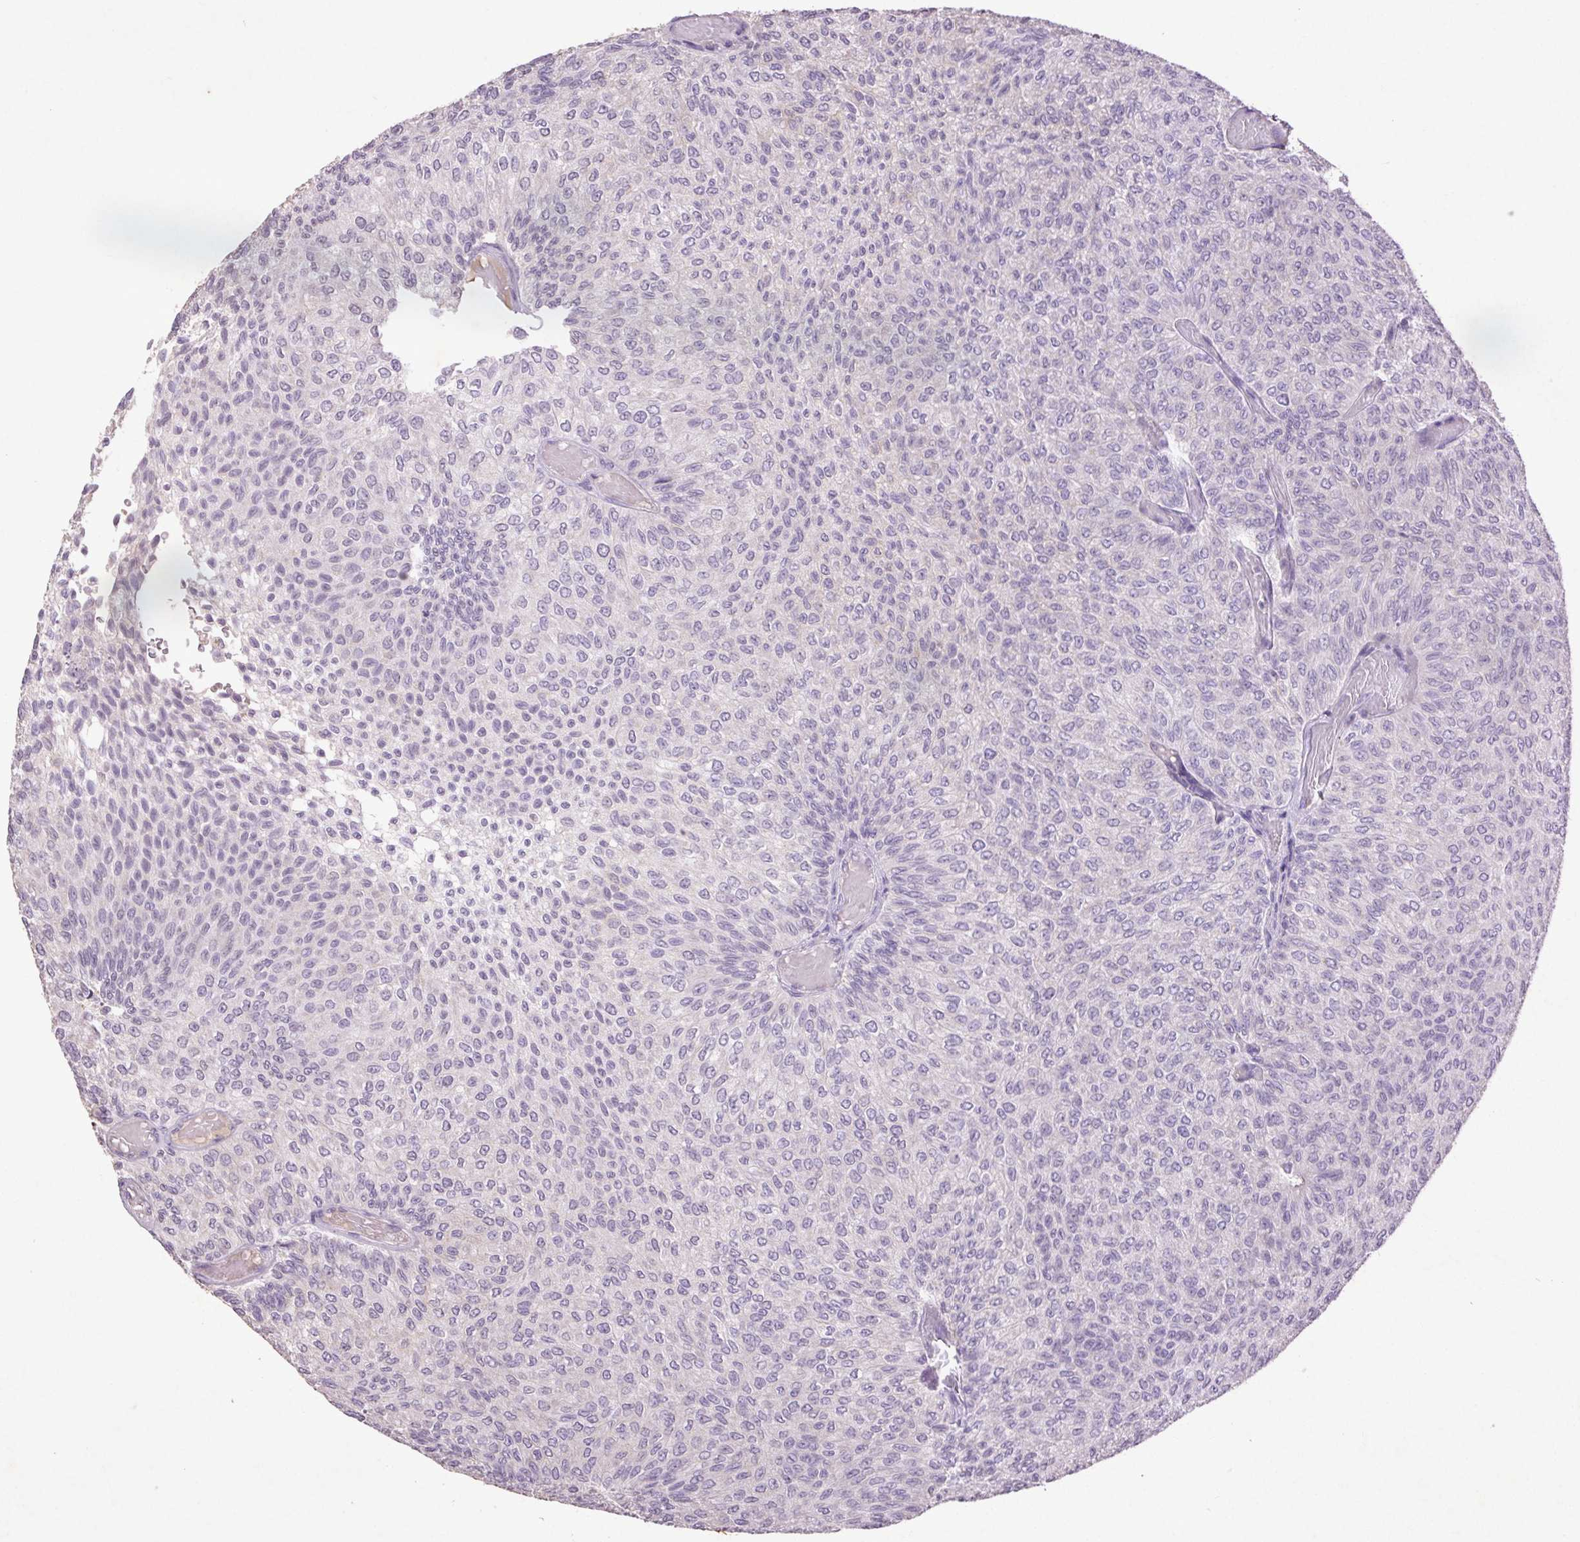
{"staining": {"intensity": "negative", "quantity": "none", "location": "none"}, "tissue": "urothelial cancer", "cell_type": "Tumor cells", "image_type": "cancer", "snomed": [{"axis": "morphology", "description": "Urothelial carcinoma, Low grade"}, {"axis": "topography", "description": "Urinary bladder"}], "caption": "The IHC histopathology image has no significant positivity in tumor cells of low-grade urothelial carcinoma tissue.", "gene": "FNDC7", "patient": {"sex": "male", "age": 78}}